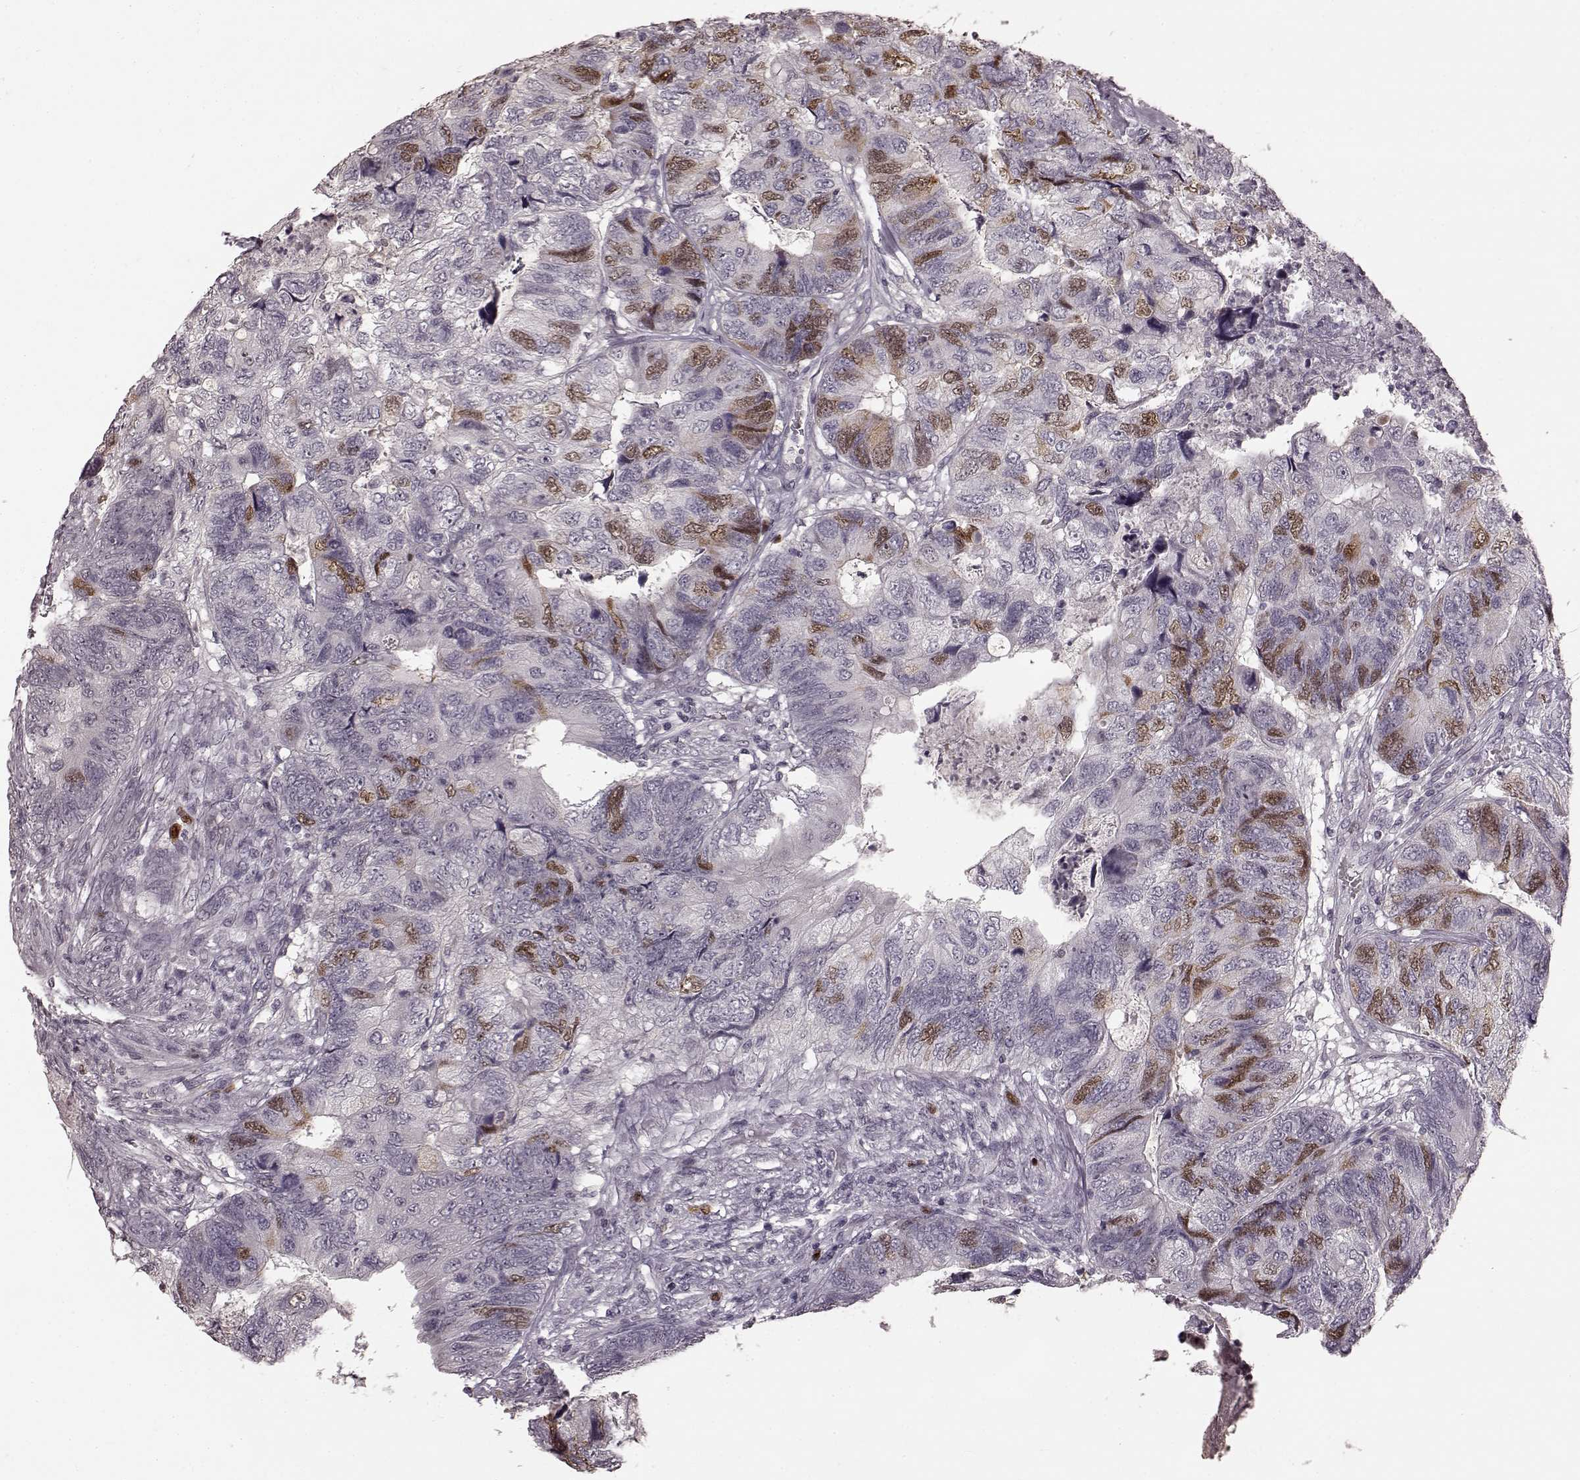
{"staining": {"intensity": "moderate", "quantity": "<25%", "location": "nuclear"}, "tissue": "colorectal cancer", "cell_type": "Tumor cells", "image_type": "cancer", "snomed": [{"axis": "morphology", "description": "Adenocarcinoma, NOS"}, {"axis": "topography", "description": "Colon"}], "caption": "Human colorectal cancer stained with a protein marker exhibits moderate staining in tumor cells.", "gene": "CCNA2", "patient": {"sex": "female", "age": 67}}